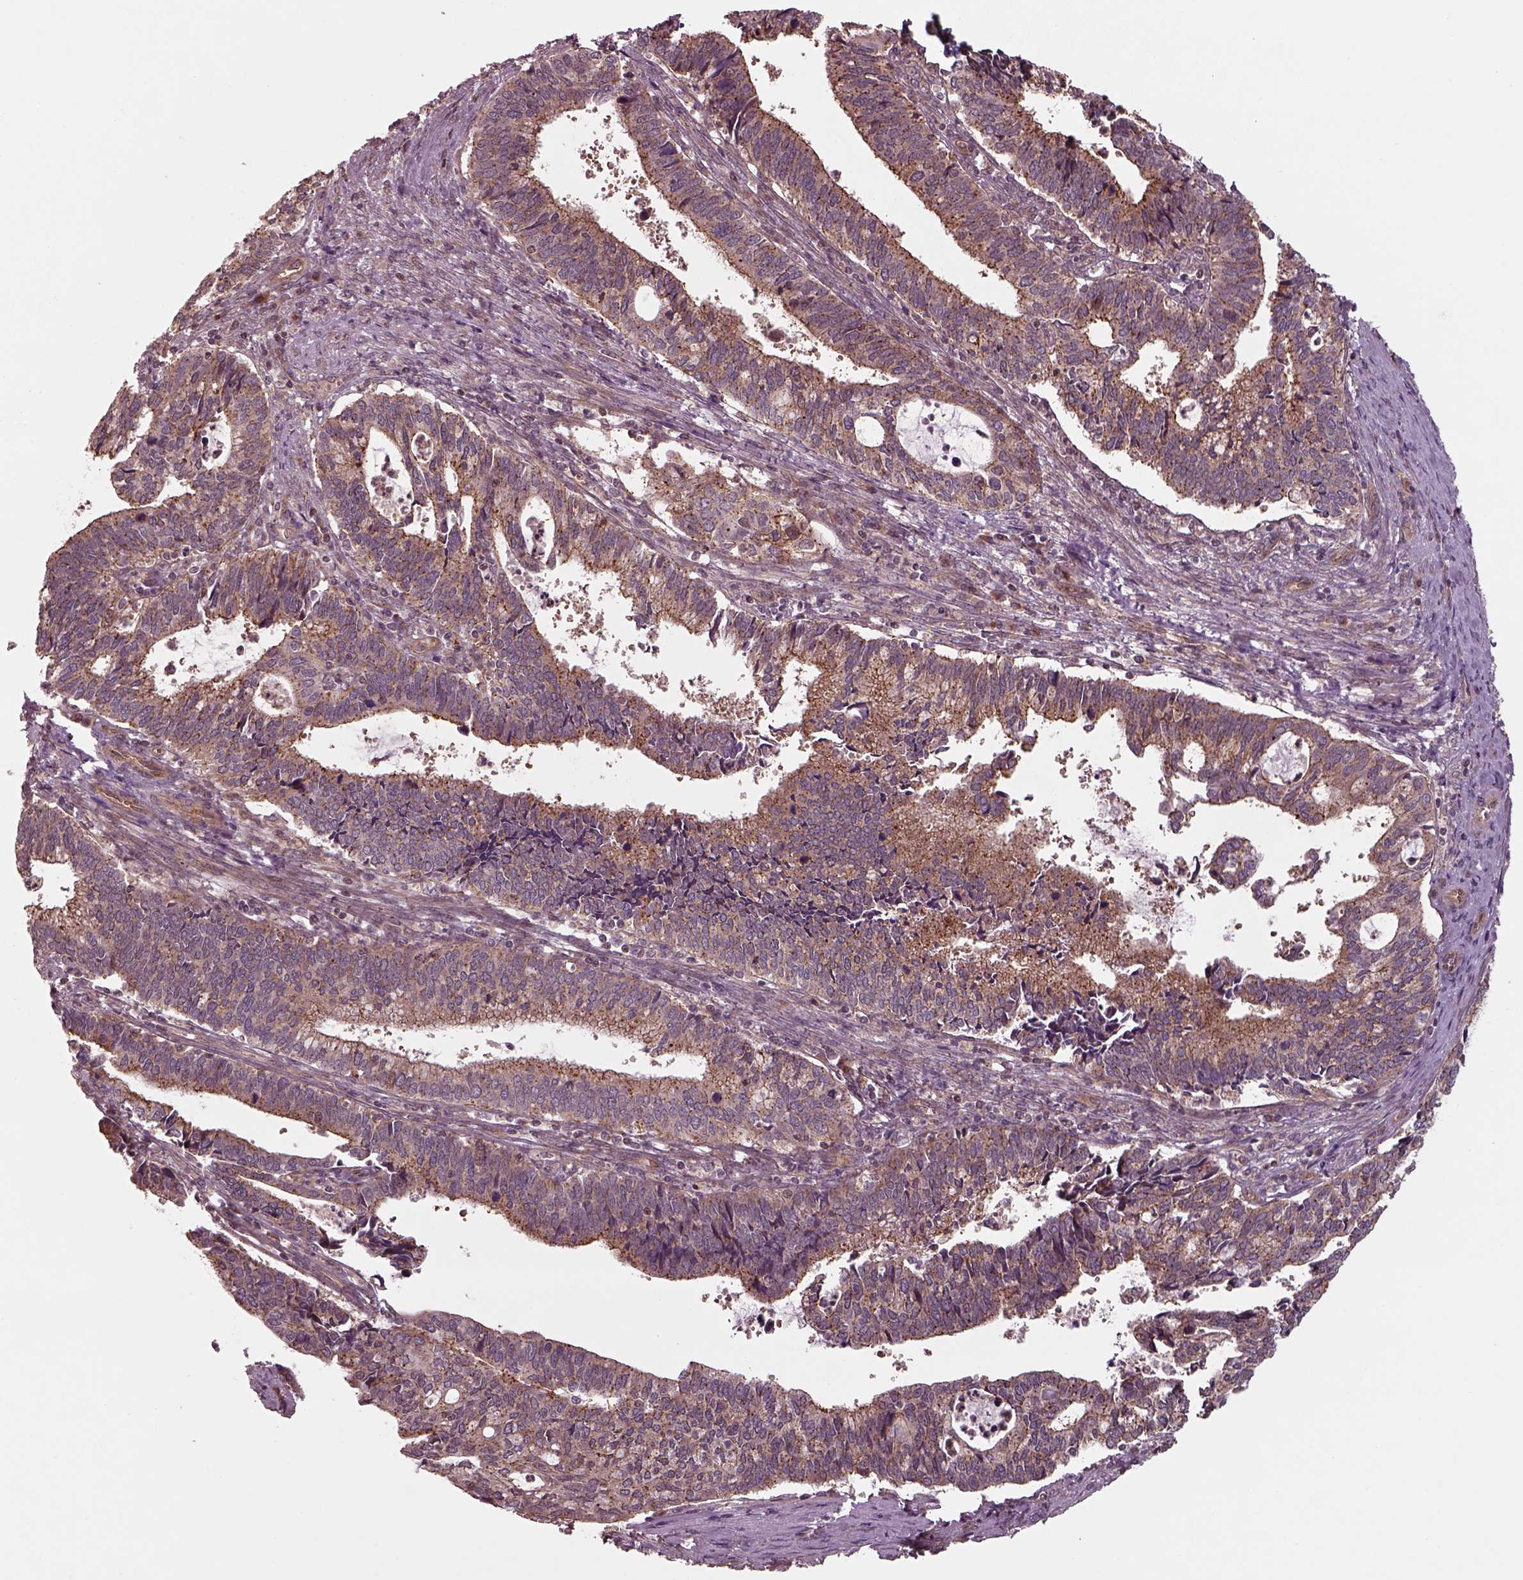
{"staining": {"intensity": "moderate", "quantity": ">75%", "location": "cytoplasmic/membranous"}, "tissue": "cervical cancer", "cell_type": "Tumor cells", "image_type": "cancer", "snomed": [{"axis": "morphology", "description": "Adenocarcinoma, NOS"}, {"axis": "topography", "description": "Cervix"}], "caption": "Human cervical cancer (adenocarcinoma) stained for a protein (brown) reveals moderate cytoplasmic/membranous positive staining in about >75% of tumor cells.", "gene": "CHMP3", "patient": {"sex": "female", "age": 42}}